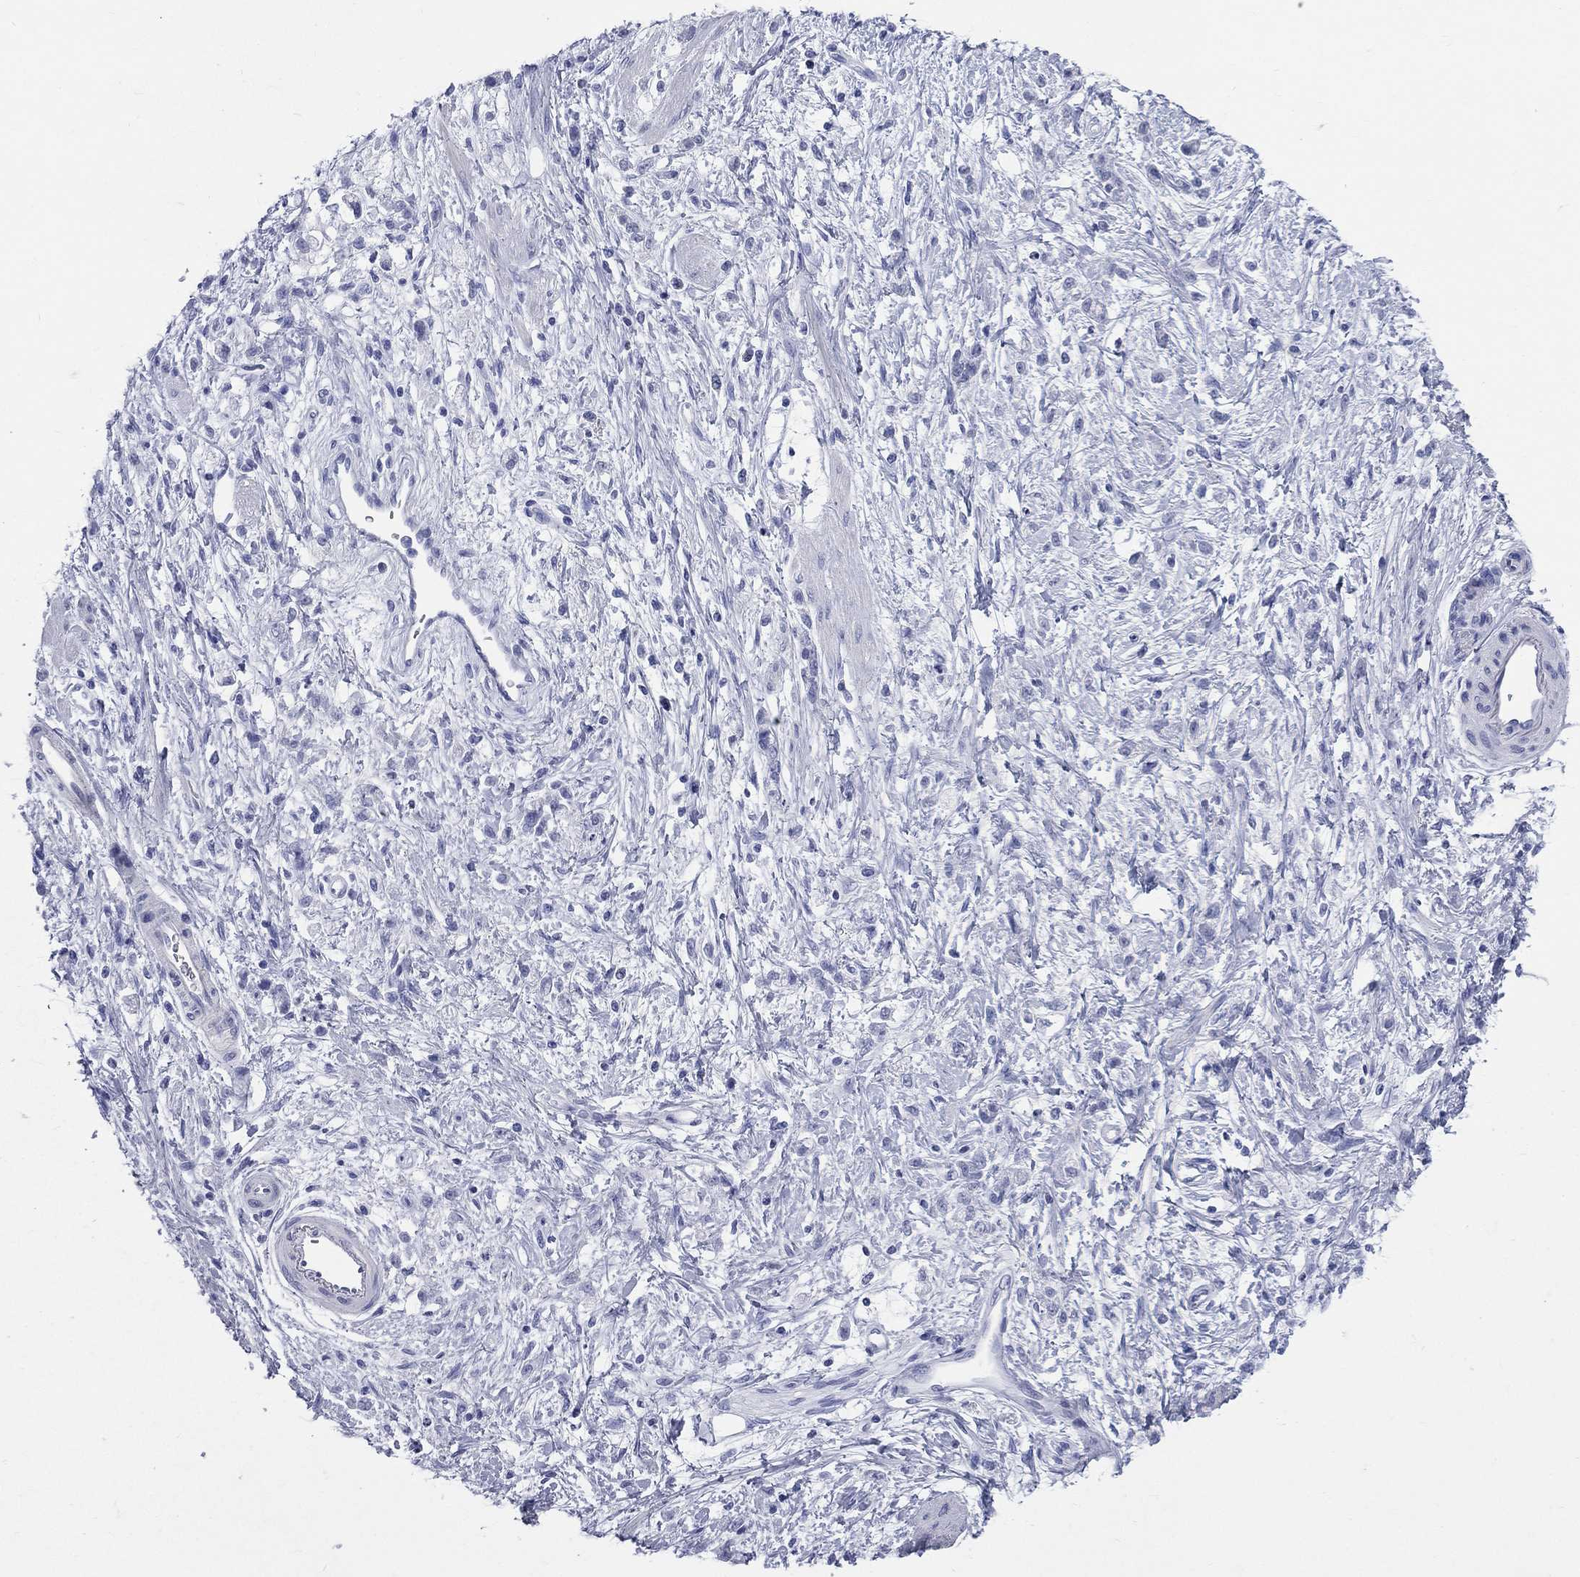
{"staining": {"intensity": "negative", "quantity": "none", "location": "none"}, "tissue": "stomach cancer", "cell_type": "Tumor cells", "image_type": "cancer", "snomed": [{"axis": "morphology", "description": "Adenocarcinoma, NOS"}, {"axis": "topography", "description": "Stomach"}], "caption": "Immunohistochemistry (IHC) photomicrograph of human stomach cancer stained for a protein (brown), which exhibits no expression in tumor cells.", "gene": "CYLC1", "patient": {"sex": "female", "age": 60}}